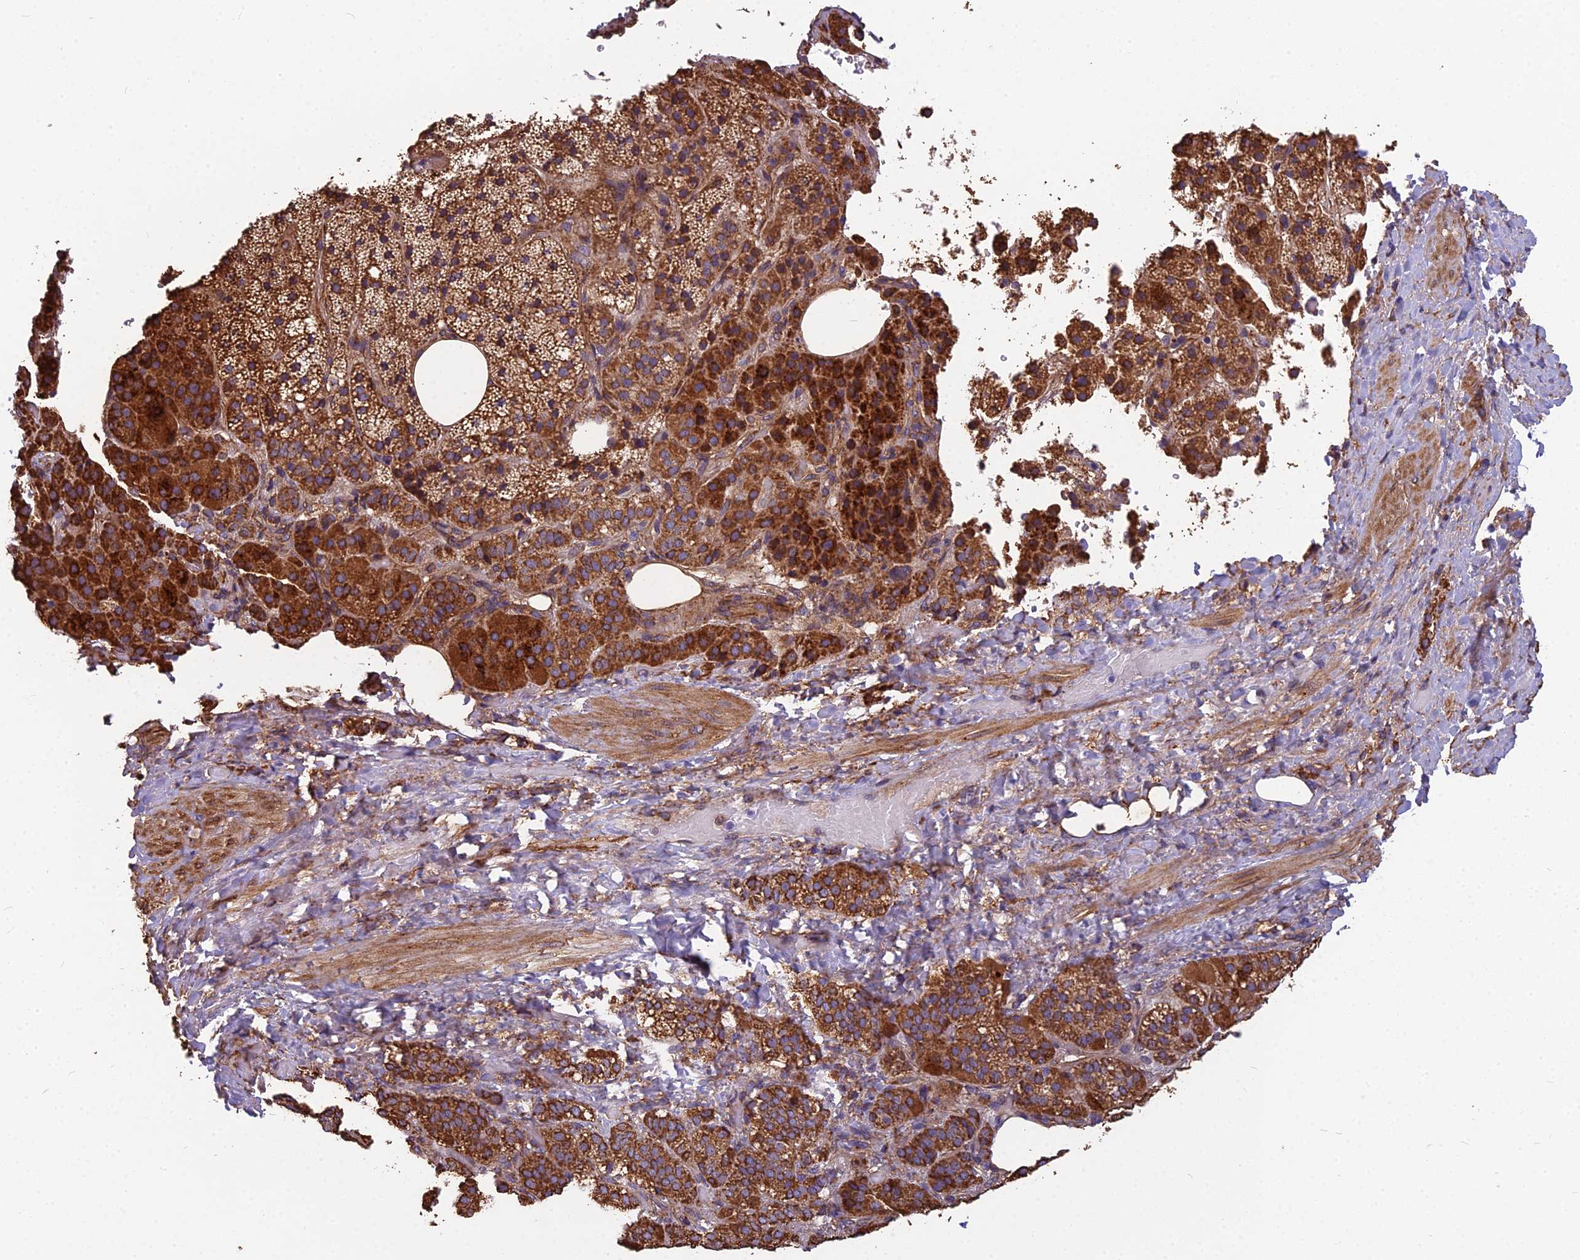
{"staining": {"intensity": "strong", "quantity": ">75%", "location": "cytoplasmic/membranous"}, "tissue": "adrenal gland", "cell_type": "Glandular cells", "image_type": "normal", "snomed": [{"axis": "morphology", "description": "Normal tissue, NOS"}, {"axis": "topography", "description": "Adrenal gland"}], "caption": "Immunohistochemical staining of normal adrenal gland reveals >75% levels of strong cytoplasmic/membranous protein positivity in approximately >75% of glandular cells.", "gene": "SPDL1", "patient": {"sex": "female", "age": 59}}